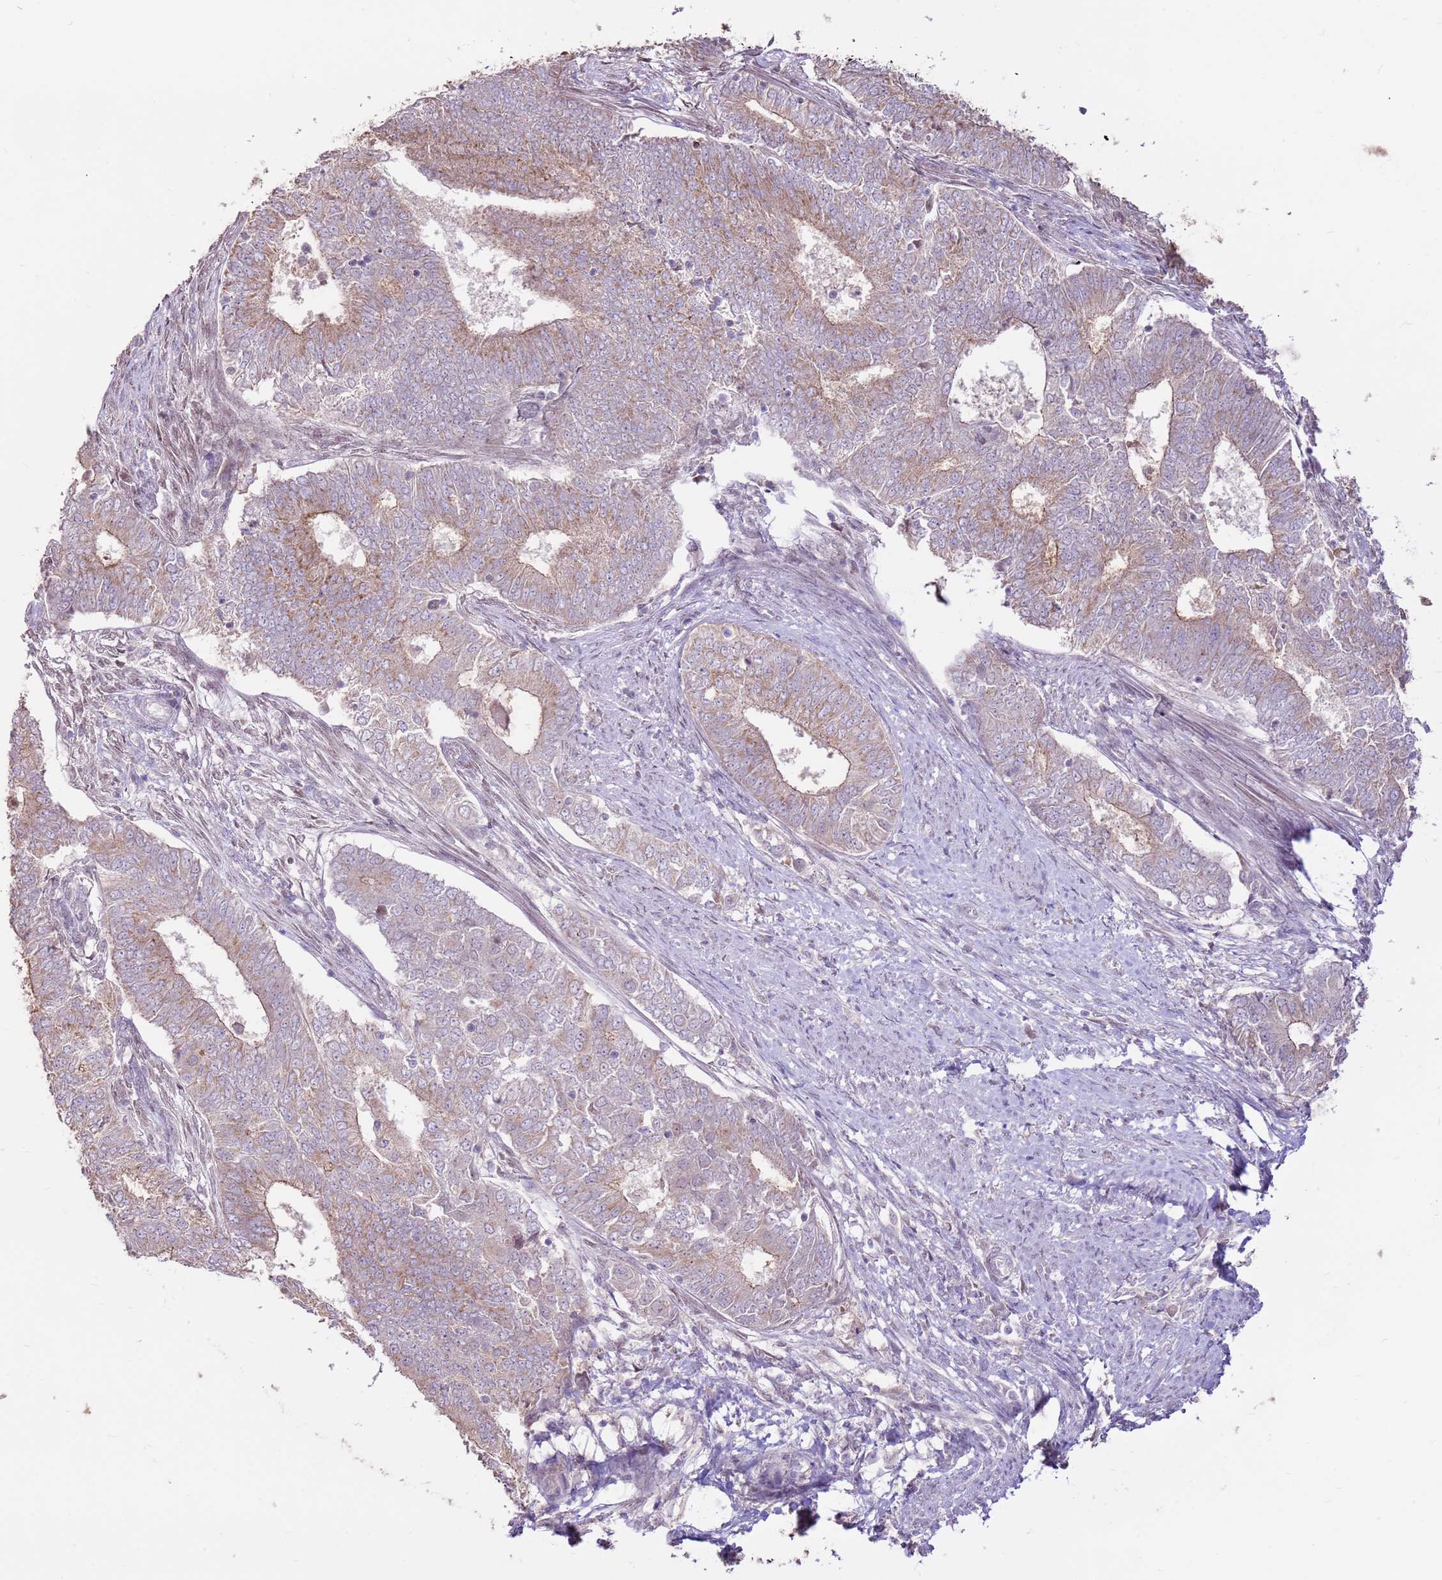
{"staining": {"intensity": "weak", "quantity": "25%-75%", "location": "cytoplasmic/membranous"}, "tissue": "endometrial cancer", "cell_type": "Tumor cells", "image_type": "cancer", "snomed": [{"axis": "morphology", "description": "Adenocarcinoma, NOS"}, {"axis": "topography", "description": "Endometrium"}], "caption": "DAB (3,3'-diaminobenzidine) immunohistochemical staining of human adenocarcinoma (endometrial) exhibits weak cytoplasmic/membranous protein positivity in about 25%-75% of tumor cells.", "gene": "LGI4", "patient": {"sex": "female", "age": 62}}